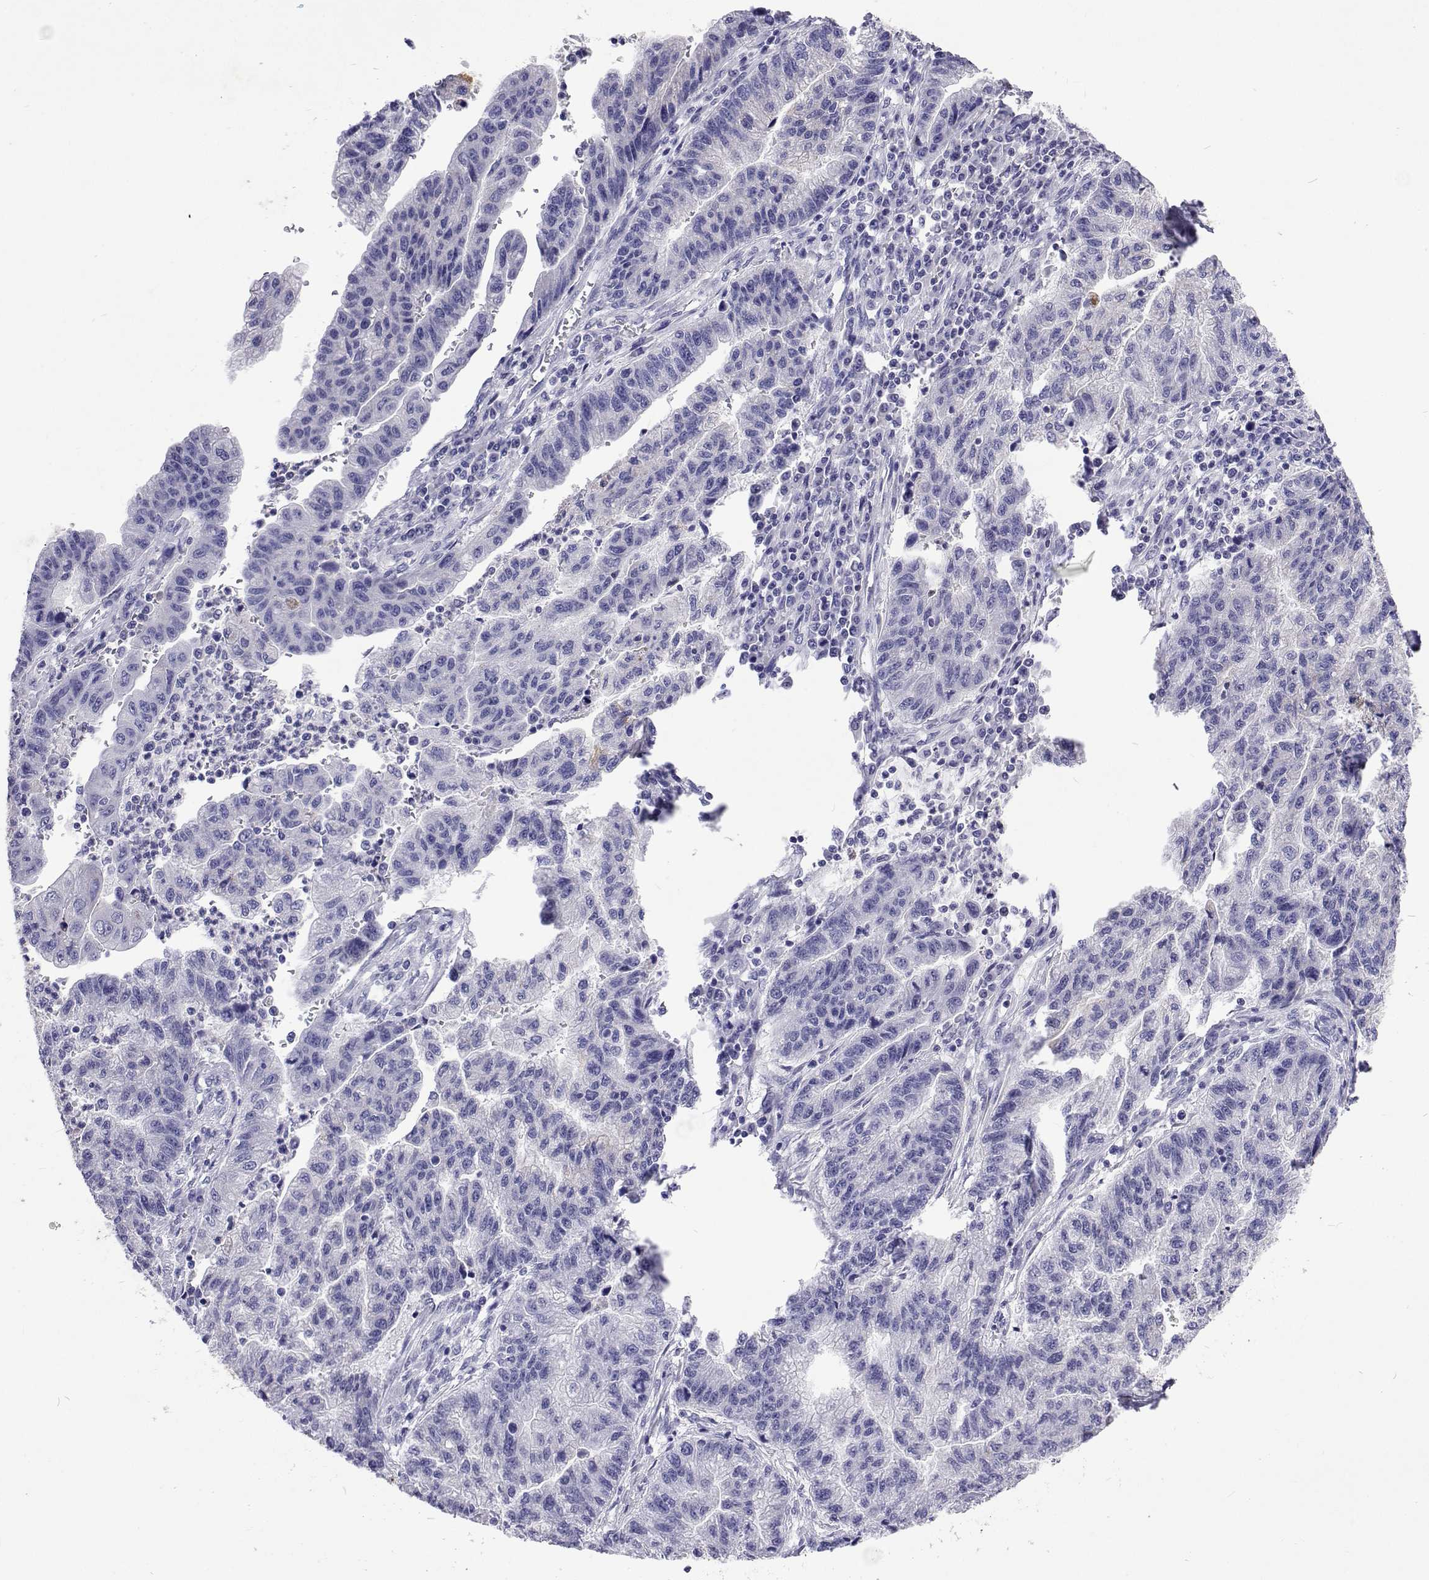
{"staining": {"intensity": "negative", "quantity": "none", "location": "none"}, "tissue": "stomach cancer", "cell_type": "Tumor cells", "image_type": "cancer", "snomed": [{"axis": "morphology", "description": "Adenocarcinoma, NOS"}, {"axis": "topography", "description": "Stomach"}], "caption": "Tumor cells are negative for protein expression in human stomach cancer. Nuclei are stained in blue.", "gene": "UMODL1", "patient": {"sex": "male", "age": 83}}